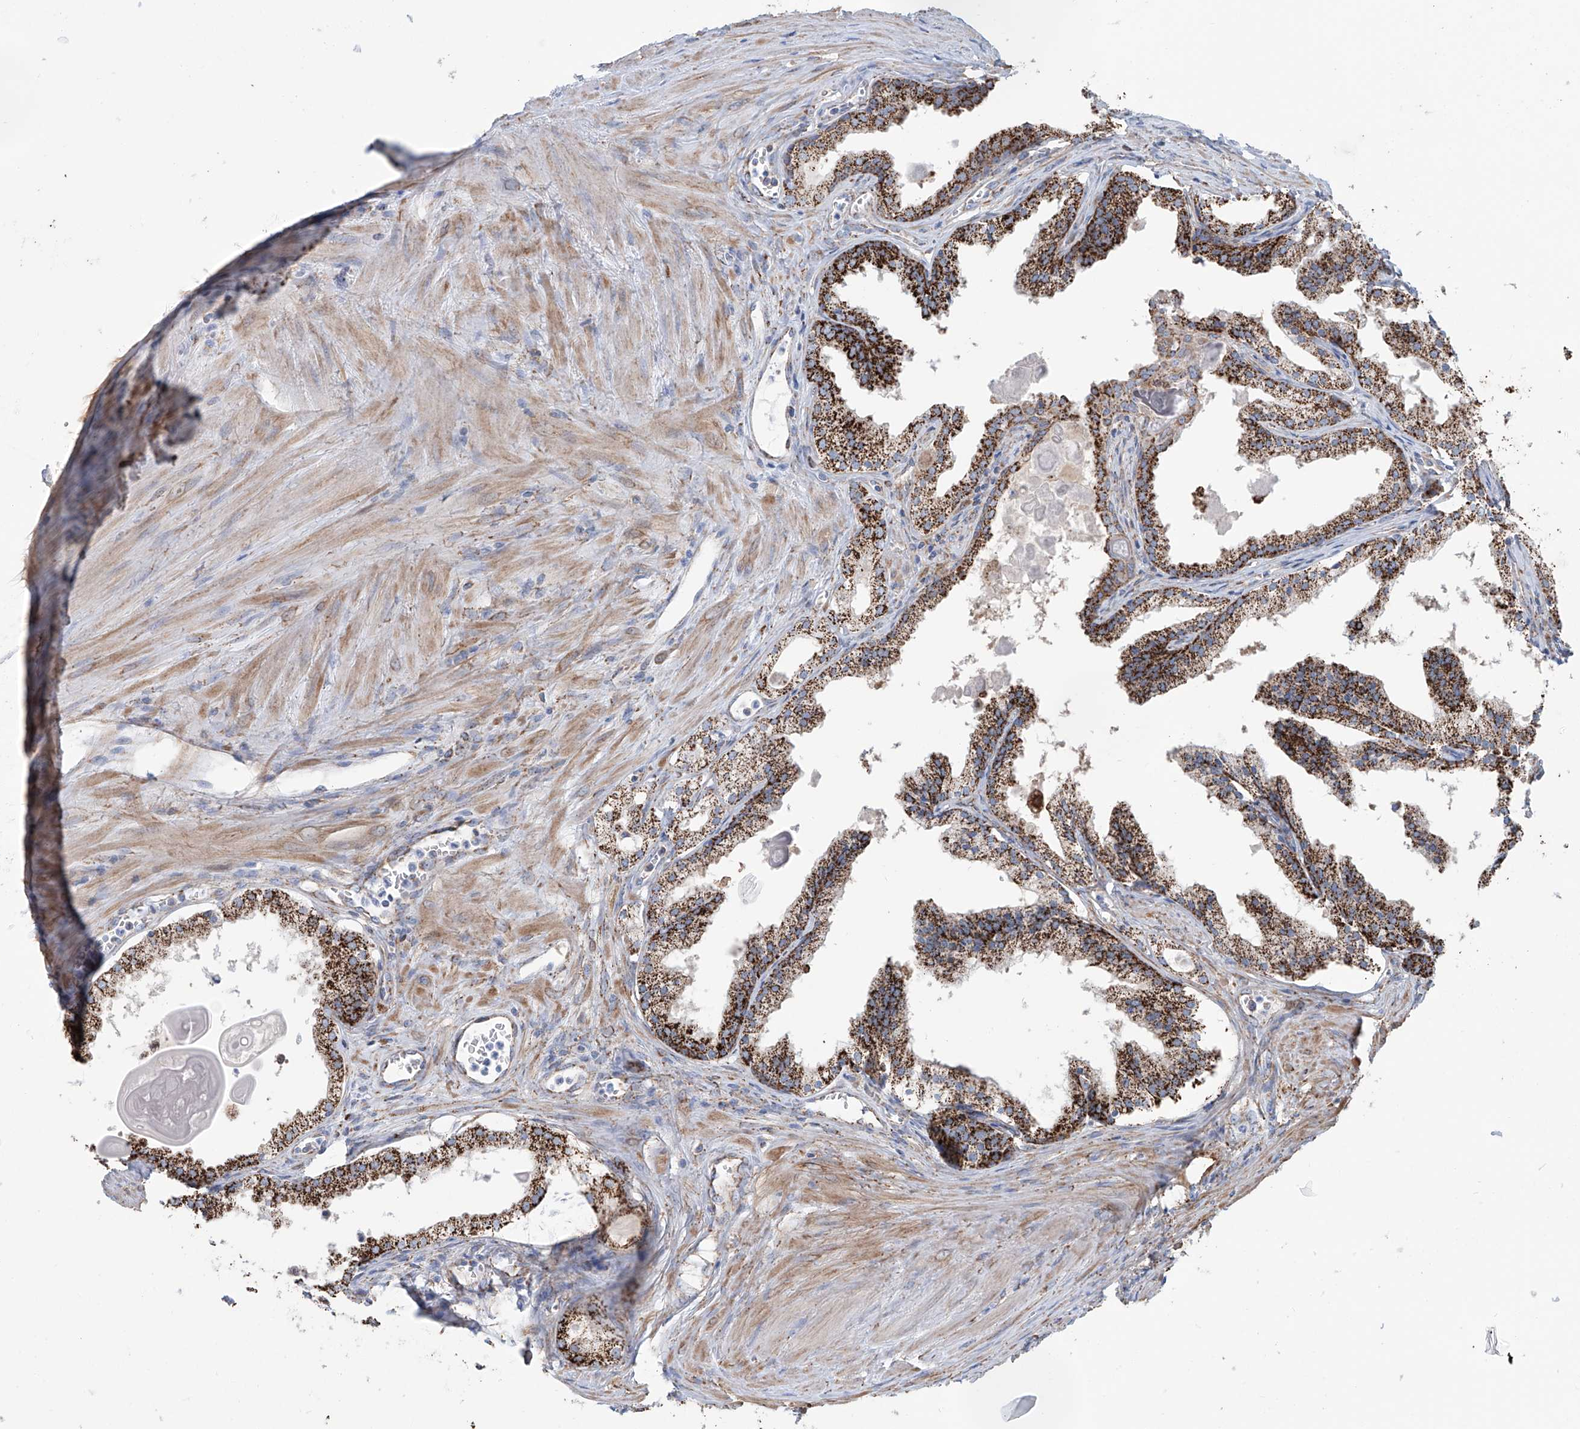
{"staining": {"intensity": "strong", "quantity": ">75%", "location": "cytoplasmic/membranous"}, "tissue": "prostate cancer", "cell_type": "Tumor cells", "image_type": "cancer", "snomed": [{"axis": "morphology", "description": "Adenocarcinoma, High grade"}, {"axis": "topography", "description": "Prostate"}], "caption": "The immunohistochemical stain labels strong cytoplasmic/membranous positivity in tumor cells of prostate cancer tissue. Nuclei are stained in blue.", "gene": "ALDH6A1", "patient": {"sex": "male", "age": 68}}